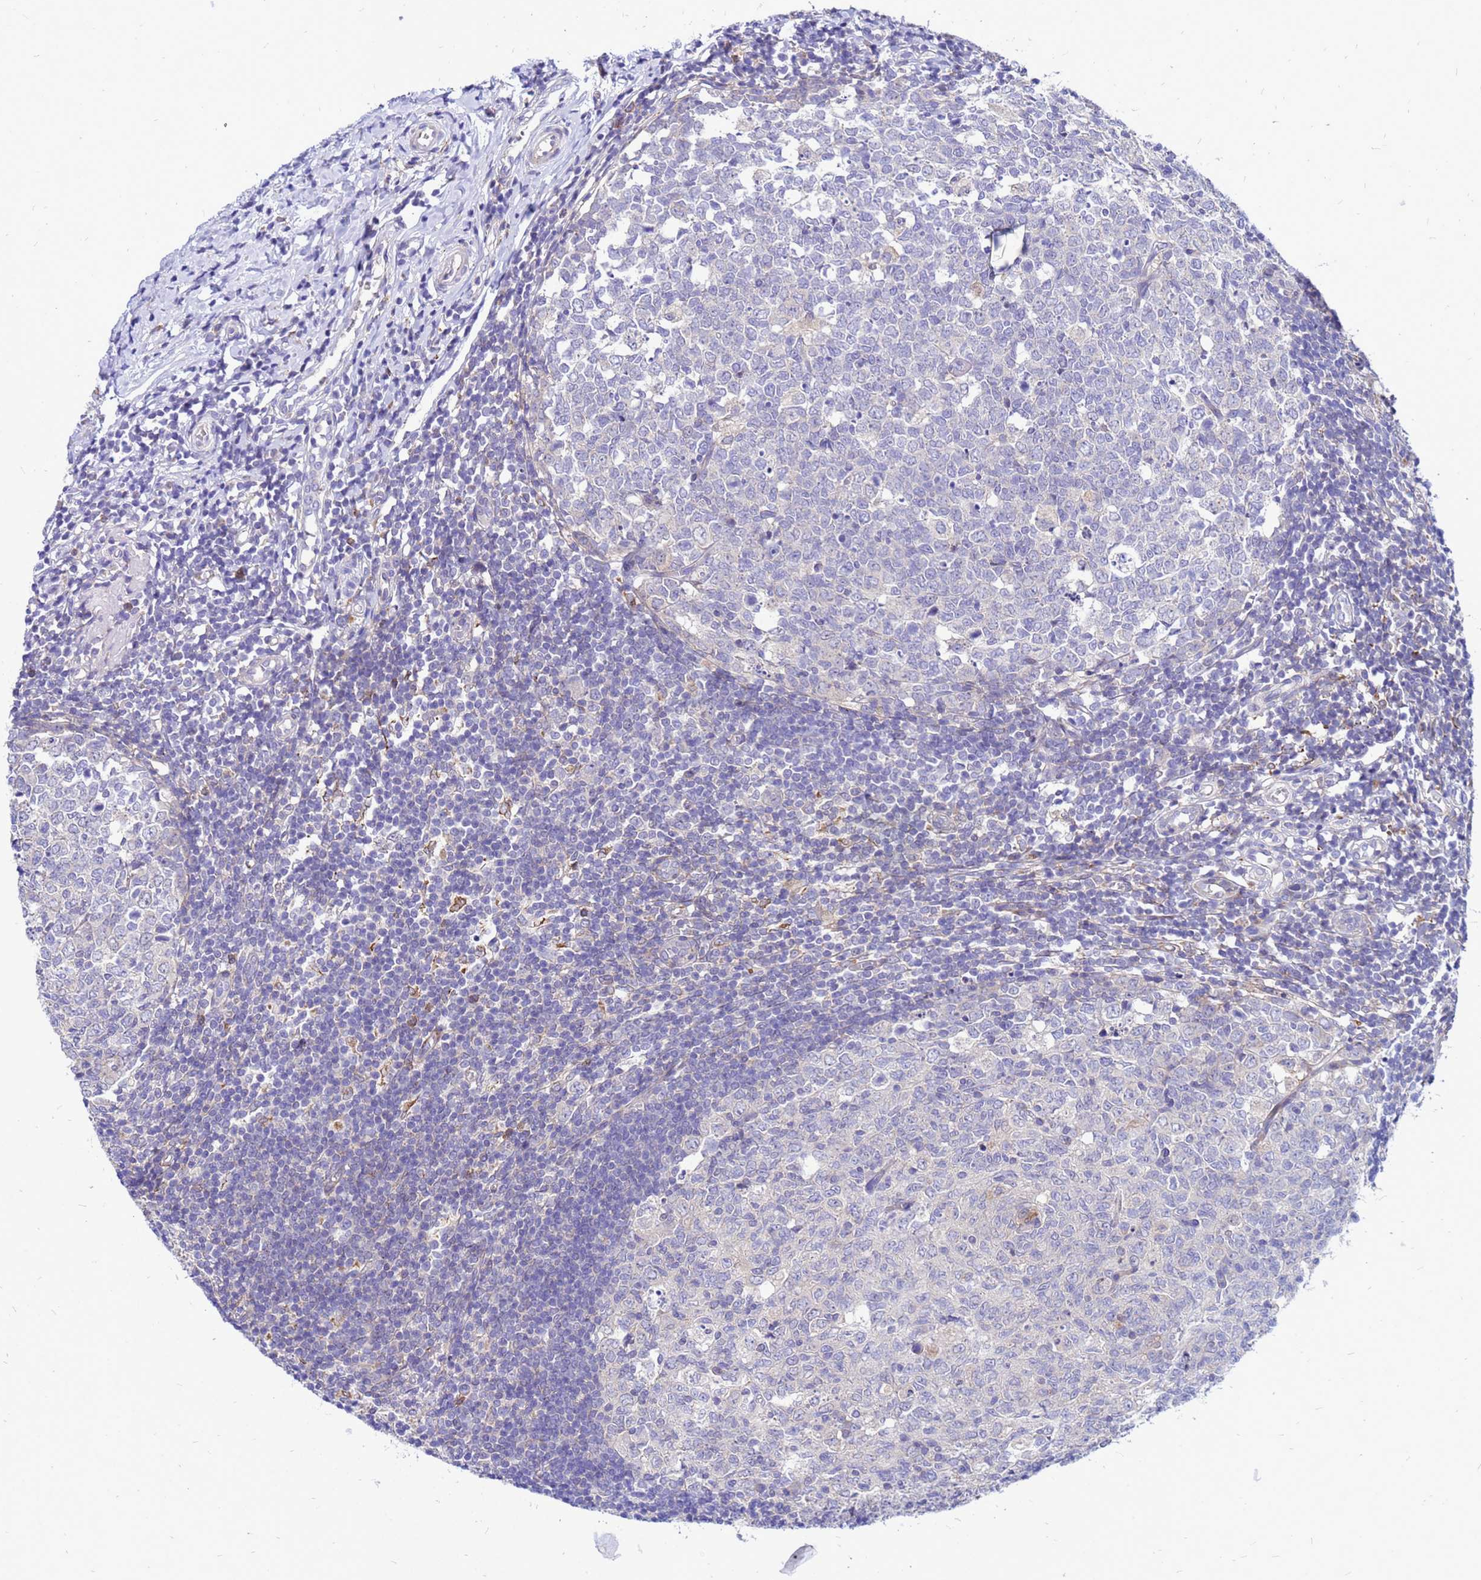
{"staining": {"intensity": "moderate", "quantity": ">75%", "location": "cytoplasmic/membranous"}, "tissue": "appendix", "cell_type": "Glandular cells", "image_type": "normal", "snomed": [{"axis": "morphology", "description": "Normal tissue, NOS"}, {"axis": "topography", "description": "Appendix"}], "caption": "Normal appendix displays moderate cytoplasmic/membranous positivity in about >75% of glandular cells, visualized by immunohistochemistry. Immunohistochemistry stains the protein in brown and the nuclei are stained blue.", "gene": "FHIP1A", "patient": {"sex": "male", "age": 14}}